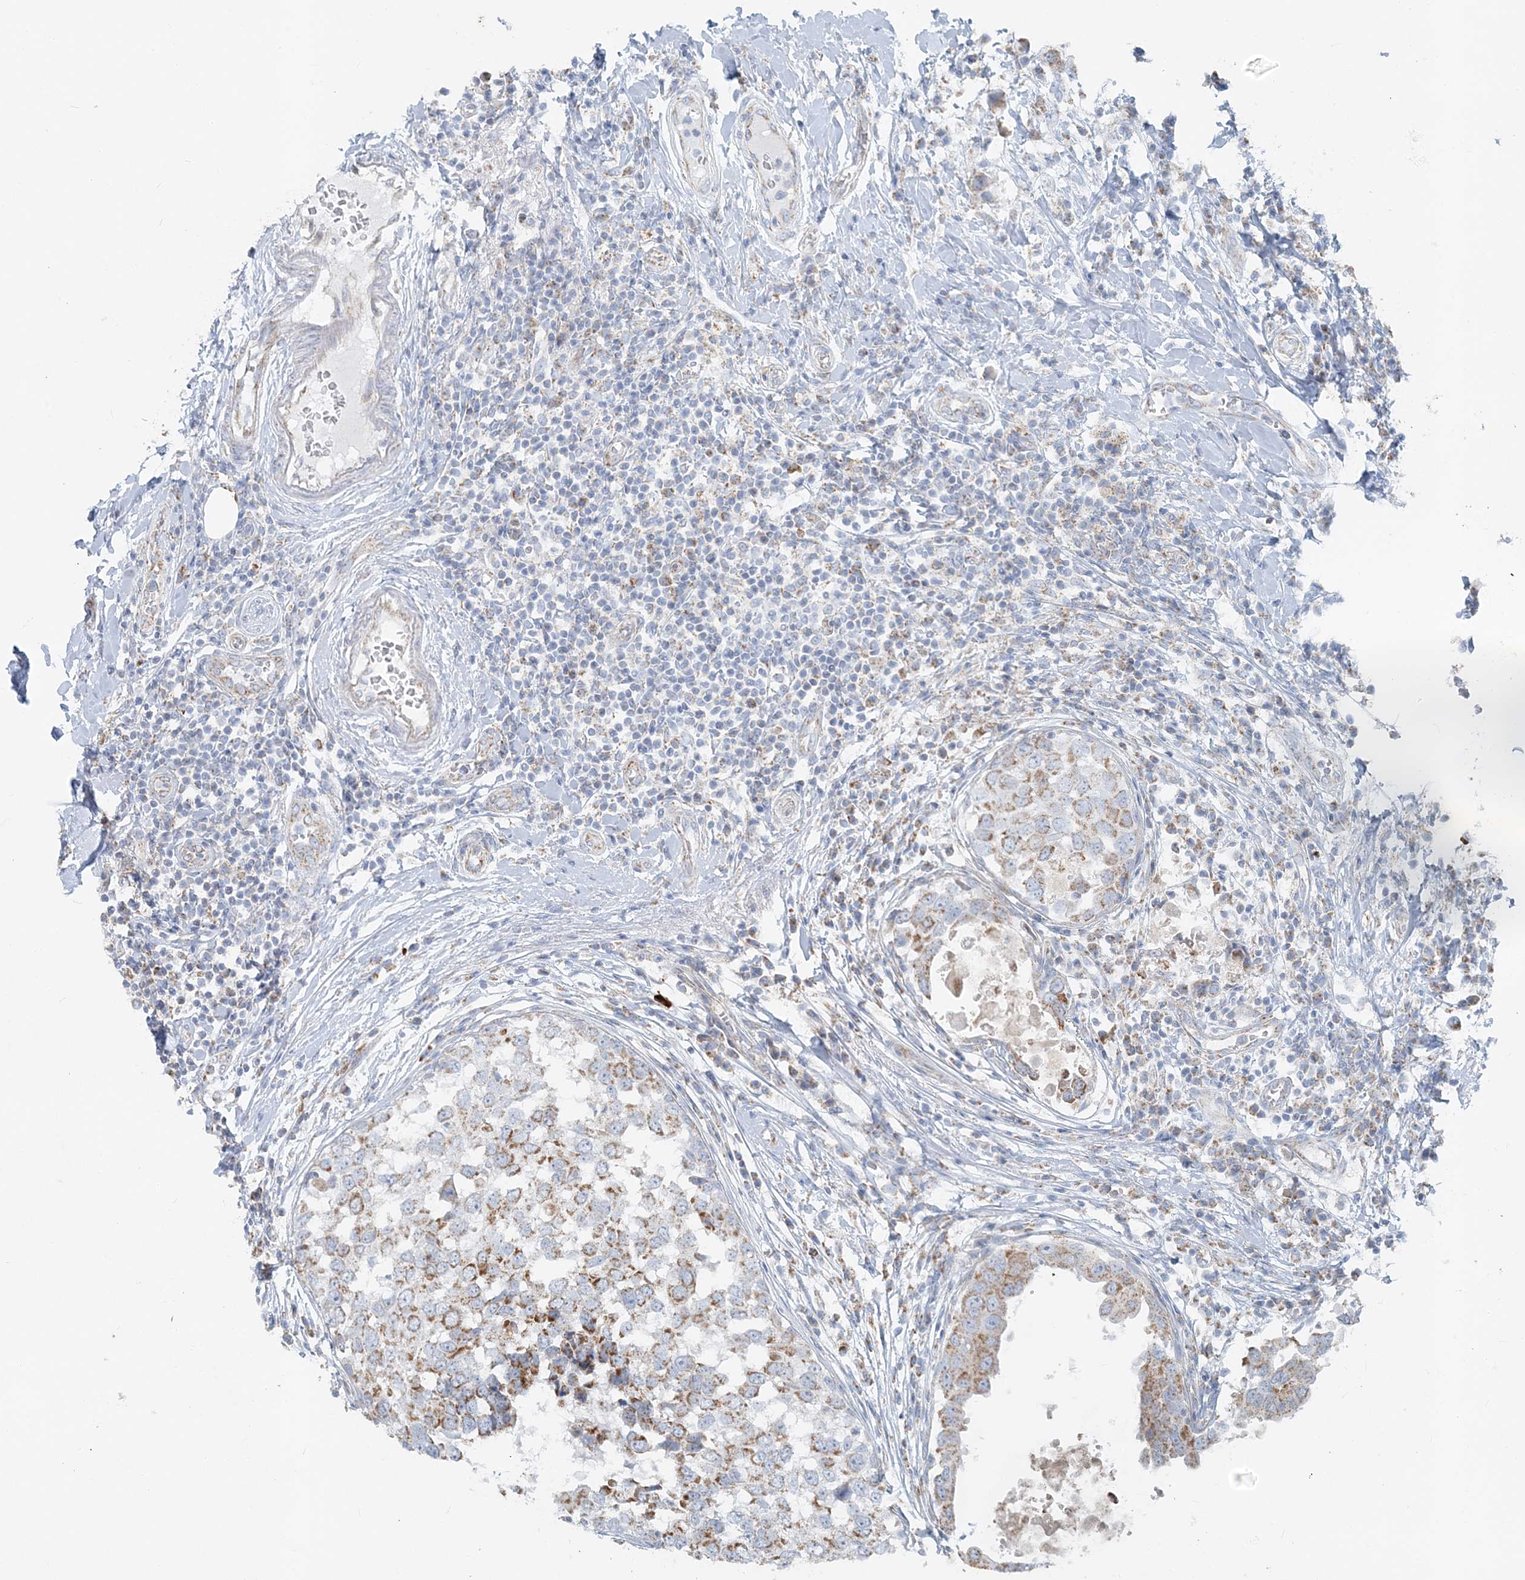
{"staining": {"intensity": "moderate", "quantity": ">75%", "location": "cytoplasmic/membranous"}, "tissue": "breast cancer", "cell_type": "Tumor cells", "image_type": "cancer", "snomed": [{"axis": "morphology", "description": "Duct carcinoma"}, {"axis": "topography", "description": "Breast"}], "caption": "Brown immunohistochemical staining in human breast cancer reveals moderate cytoplasmic/membranous positivity in about >75% of tumor cells.", "gene": "PCCB", "patient": {"sex": "female", "age": 27}}